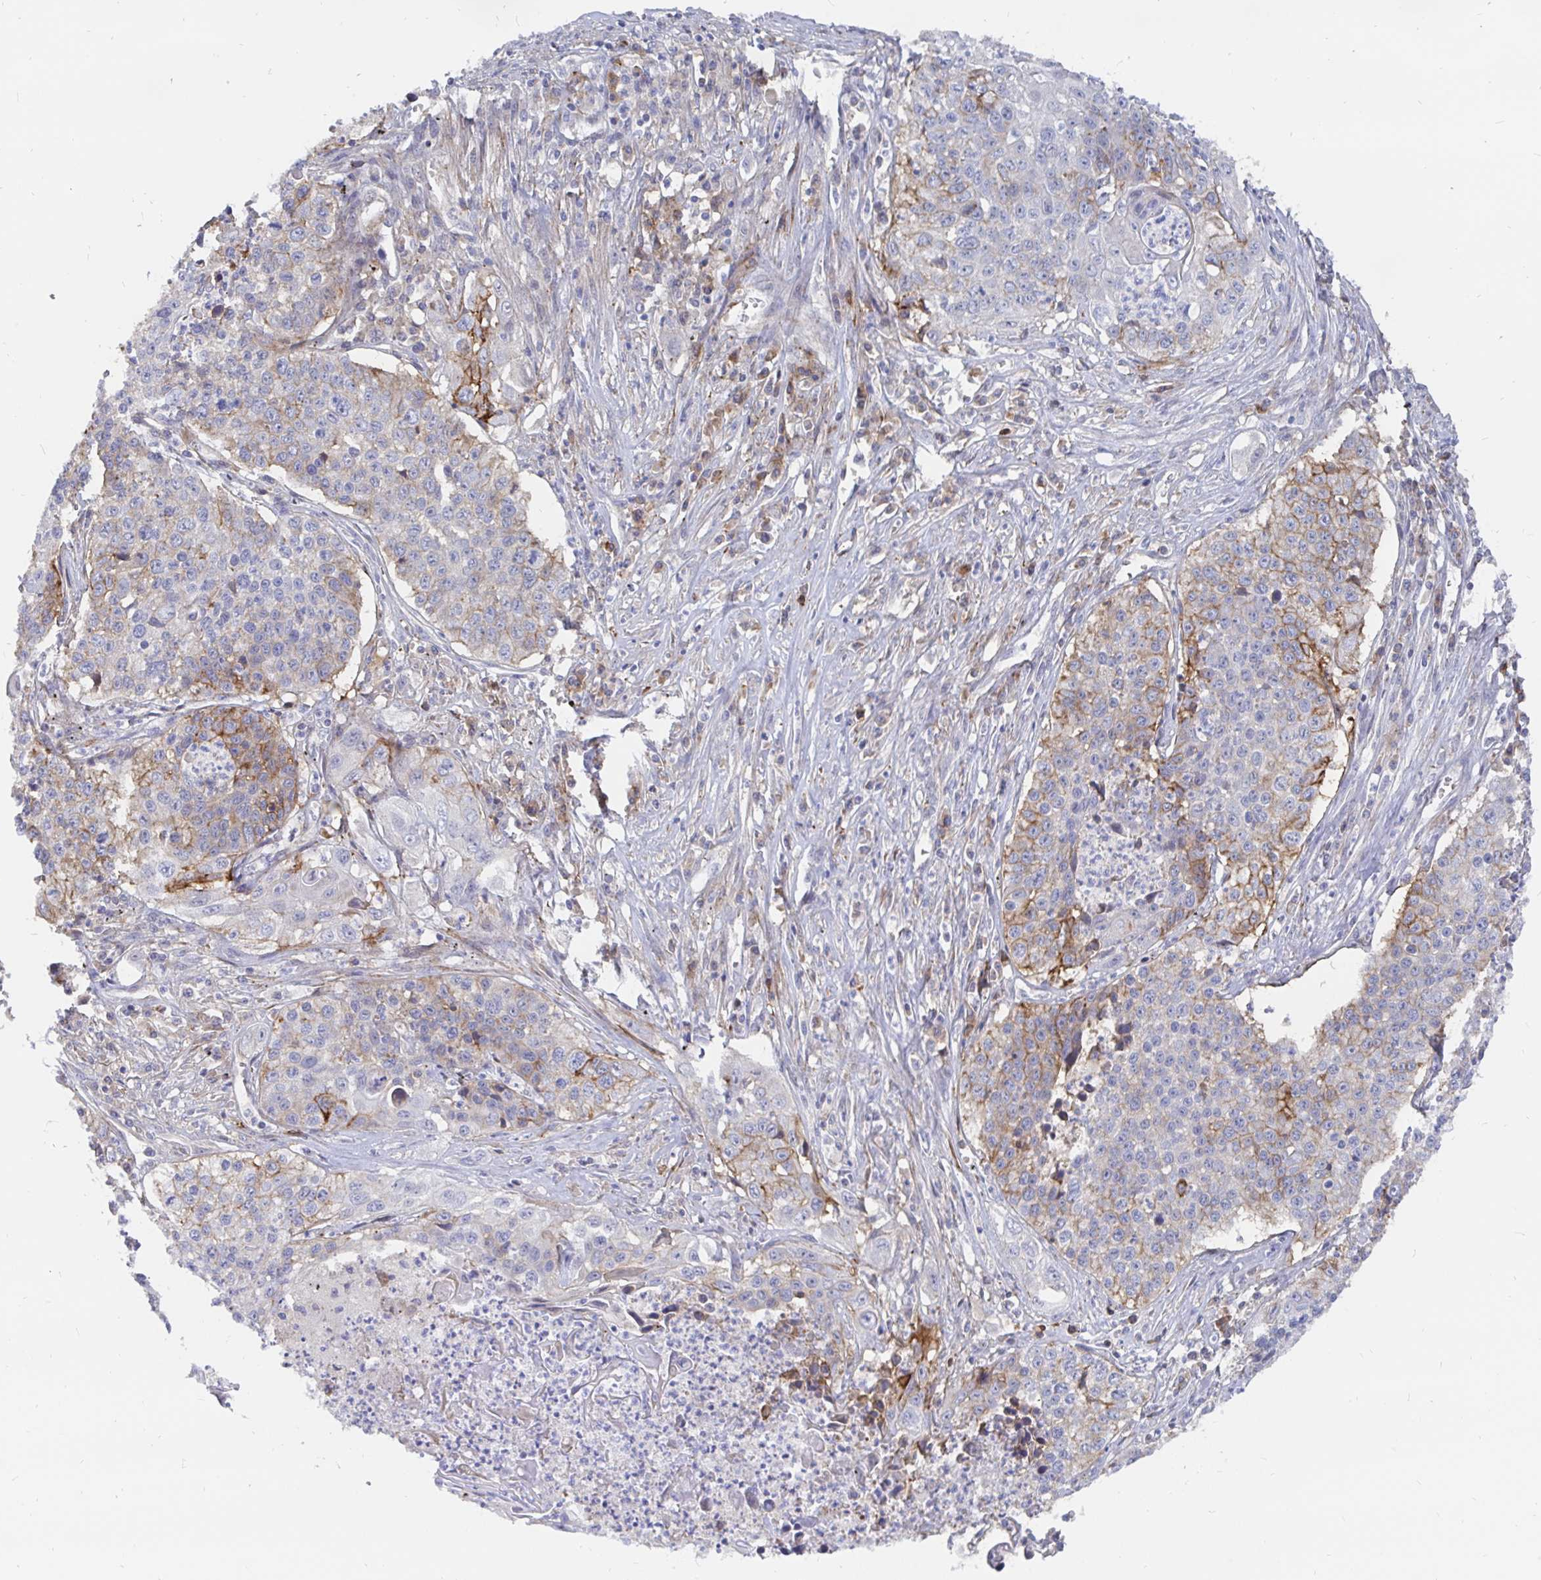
{"staining": {"intensity": "weak", "quantity": "<25%", "location": "cytoplasmic/membranous"}, "tissue": "lung cancer", "cell_type": "Tumor cells", "image_type": "cancer", "snomed": [{"axis": "morphology", "description": "Squamous cell carcinoma, NOS"}, {"axis": "morphology", "description": "Squamous cell carcinoma, metastatic, NOS"}, {"axis": "topography", "description": "Lung"}, {"axis": "topography", "description": "Pleura, NOS"}], "caption": "An immunohistochemistry (IHC) photomicrograph of lung cancer (squamous cell carcinoma) is shown. There is no staining in tumor cells of lung cancer (squamous cell carcinoma).", "gene": "KCTD19", "patient": {"sex": "male", "age": 72}}